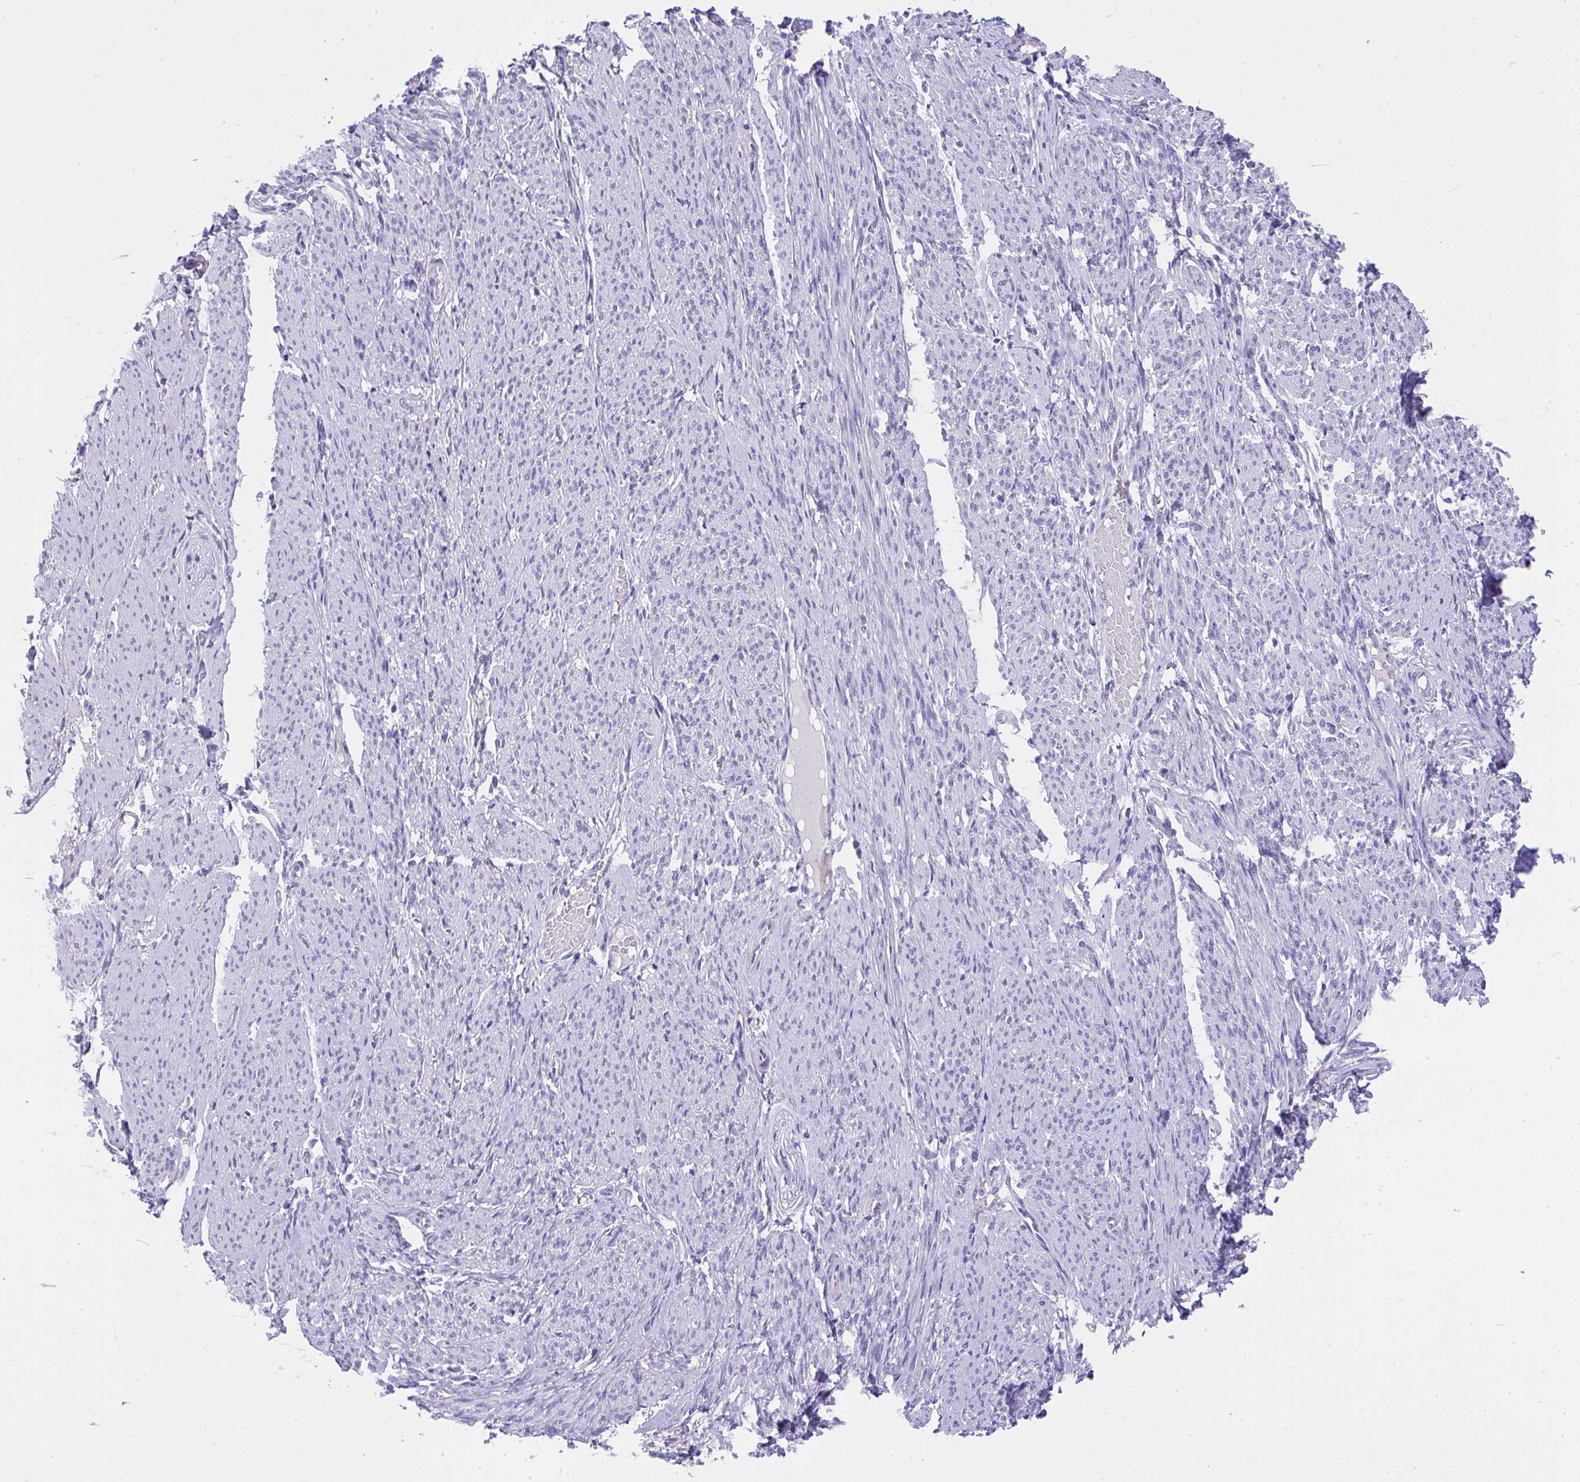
{"staining": {"intensity": "negative", "quantity": "none", "location": "none"}, "tissue": "smooth muscle", "cell_type": "Smooth muscle cells", "image_type": "normal", "snomed": [{"axis": "morphology", "description": "Normal tissue, NOS"}, {"axis": "topography", "description": "Smooth muscle"}], "caption": "Normal smooth muscle was stained to show a protein in brown. There is no significant positivity in smooth muscle cells.", "gene": "MS4A12", "patient": {"sex": "female", "age": 65}}